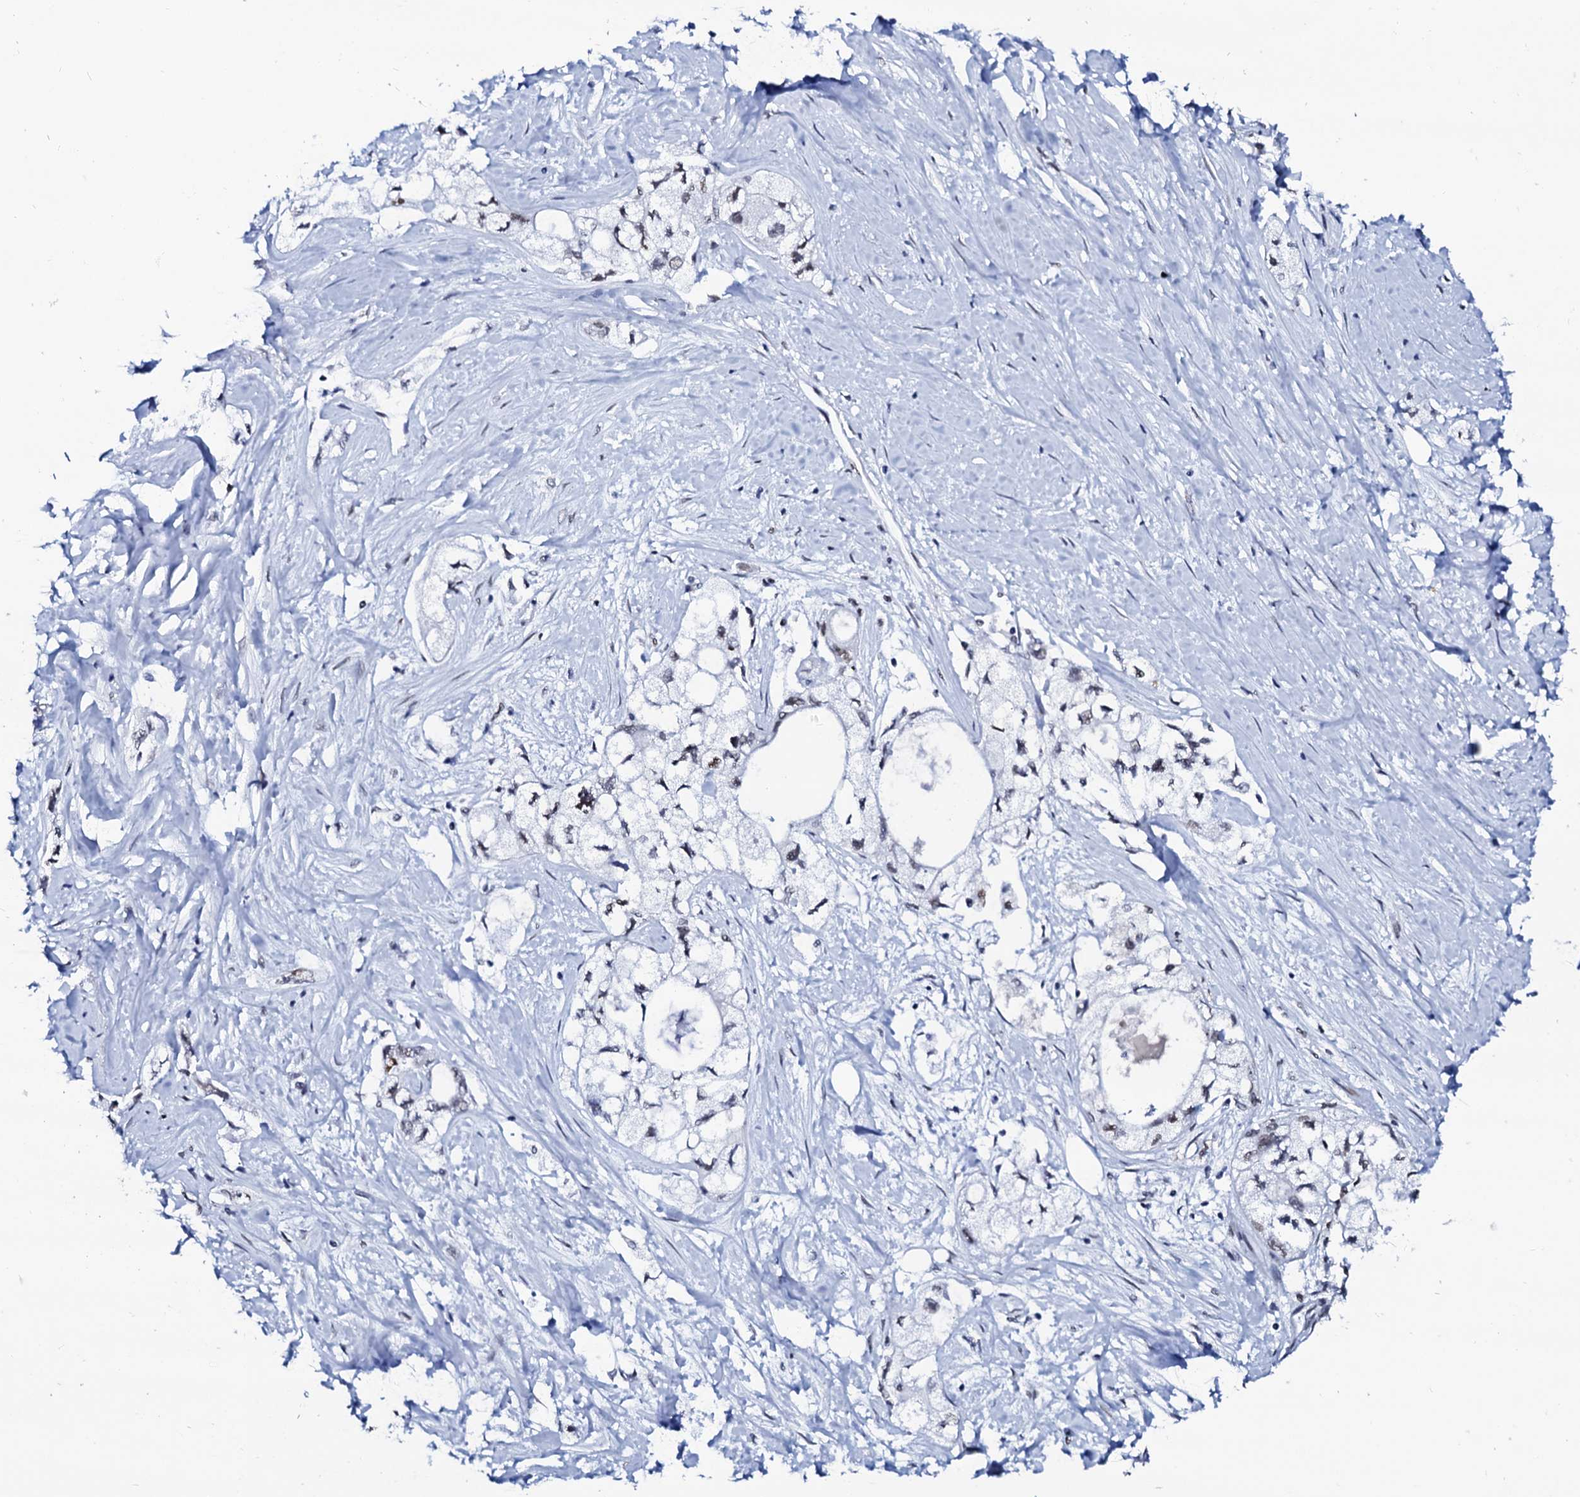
{"staining": {"intensity": "negative", "quantity": "none", "location": "none"}, "tissue": "pancreatic cancer", "cell_type": "Tumor cells", "image_type": "cancer", "snomed": [{"axis": "morphology", "description": "Adenocarcinoma, NOS"}, {"axis": "topography", "description": "Pancreas"}], "caption": "Tumor cells show no significant protein expression in pancreatic adenocarcinoma.", "gene": "SPATA19", "patient": {"sex": "male", "age": 70}}